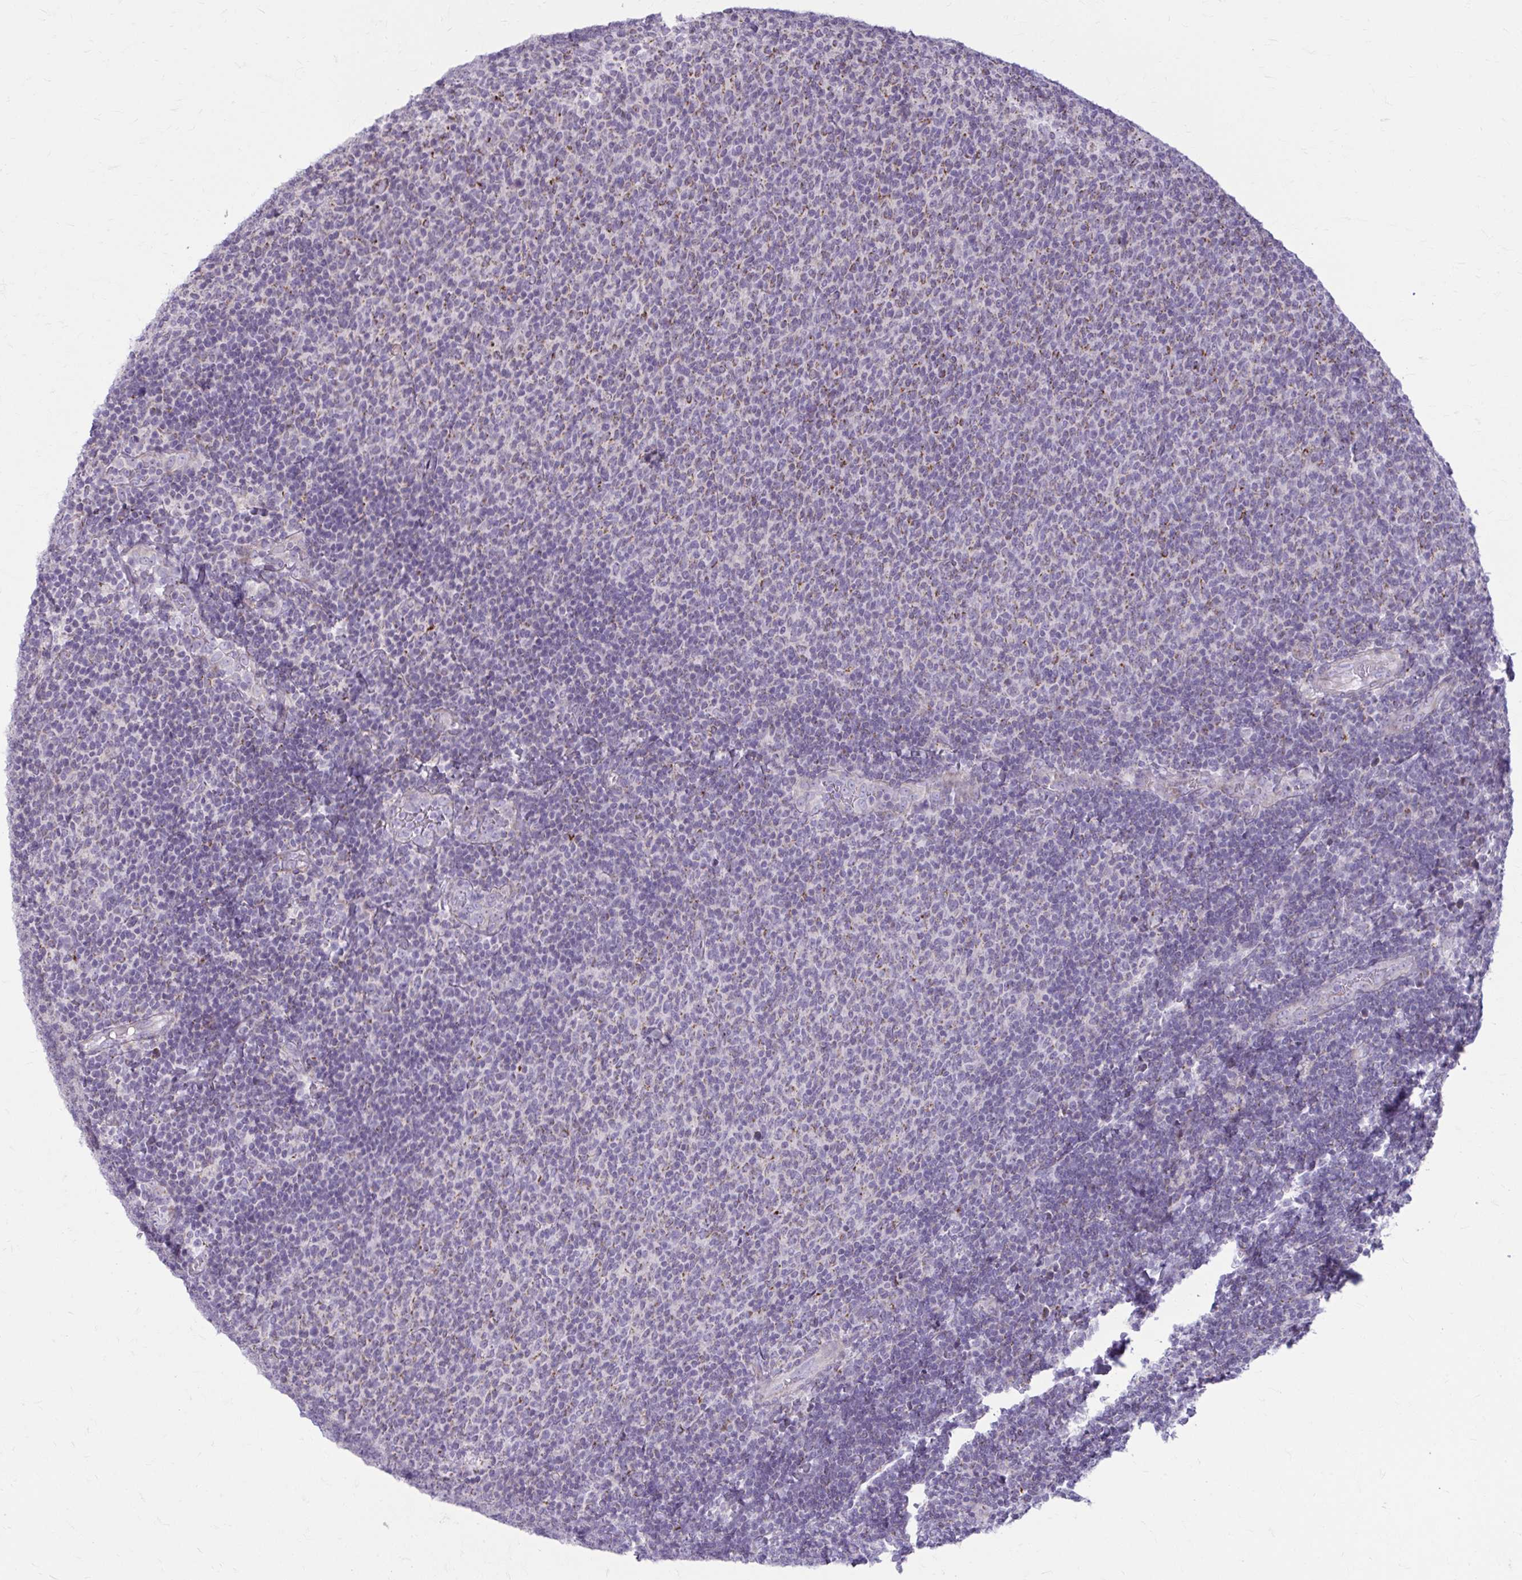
{"staining": {"intensity": "moderate", "quantity": "<25%", "location": "cytoplasmic/membranous"}, "tissue": "lymphoma", "cell_type": "Tumor cells", "image_type": "cancer", "snomed": [{"axis": "morphology", "description": "Malignant lymphoma, non-Hodgkin's type, Low grade"}, {"axis": "topography", "description": "Lymph node"}], "caption": "There is low levels of moderate cytoplasmic/membranous staining in tumor cells of lymphoma, as demonstrated by immunohistochemical staining (brown color).", "gene": "MSMO1", "patient": {"sex": "male", "age": 52}}